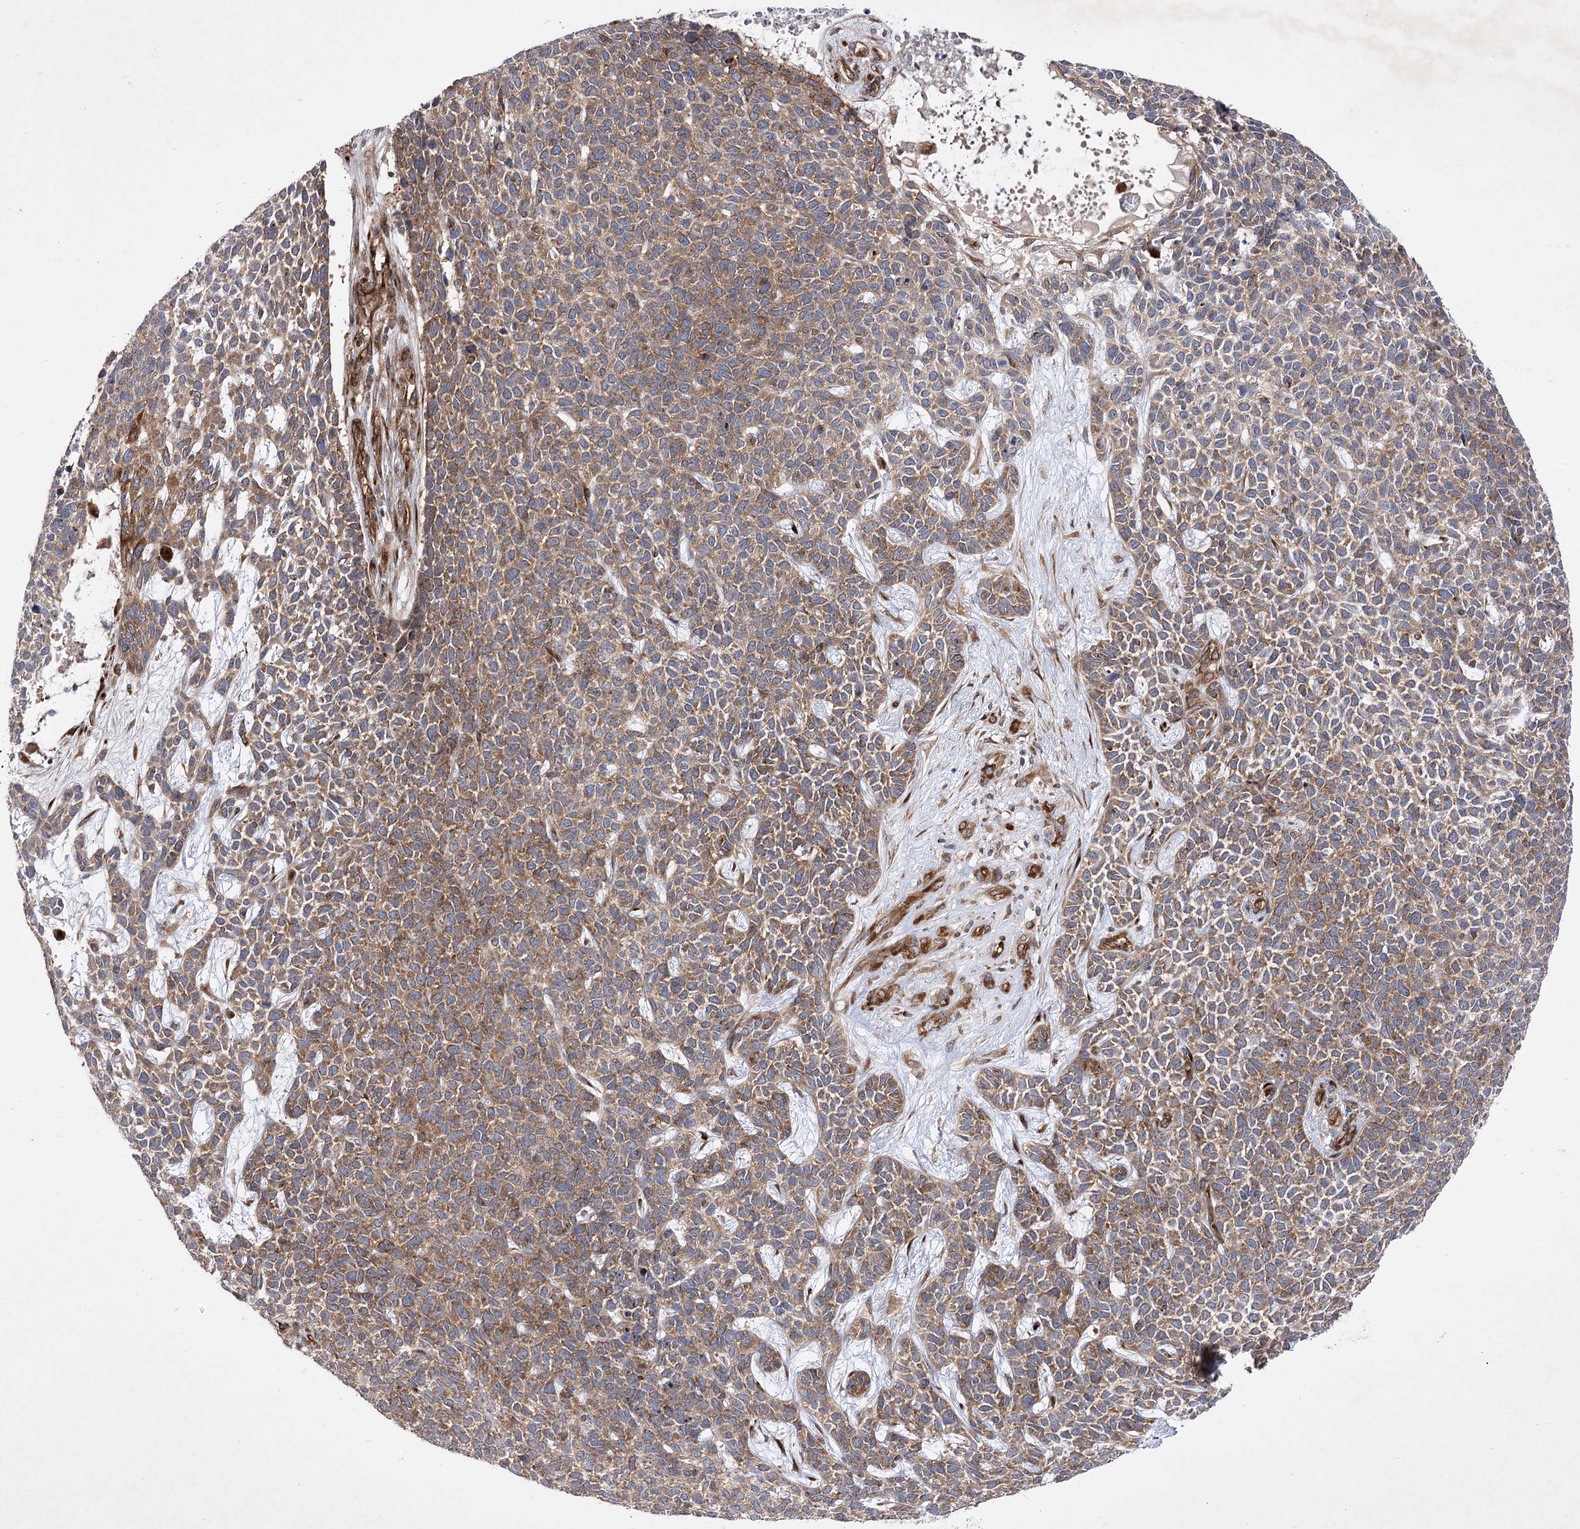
{"staining": {"intensity": "moderate", "quantity": ">75%", "location": "cytoplasmic/membranous"}, "tissue": "skin cancer", "cell_type": "Tumor cells", "image_type": "cancer", "snomed": [{"axis": "morphology", "description": "Basal cell carcinoma"}, {"axis": "topography", "description": "Skin"}], "caption": "A brown stain highlights moderate cytoplasmic/membranous positivity of a protein in human skin cancer (basal cell carcinoma) tumor cells. The staining was performed using DAB (3,3'-diaminobenzidine), with brown indicating positive protein expression. Nuclei are stained blue with hematoxylin.", "gene": "ARHGAP31", "patient": {"sex": "female", "age": 84}}